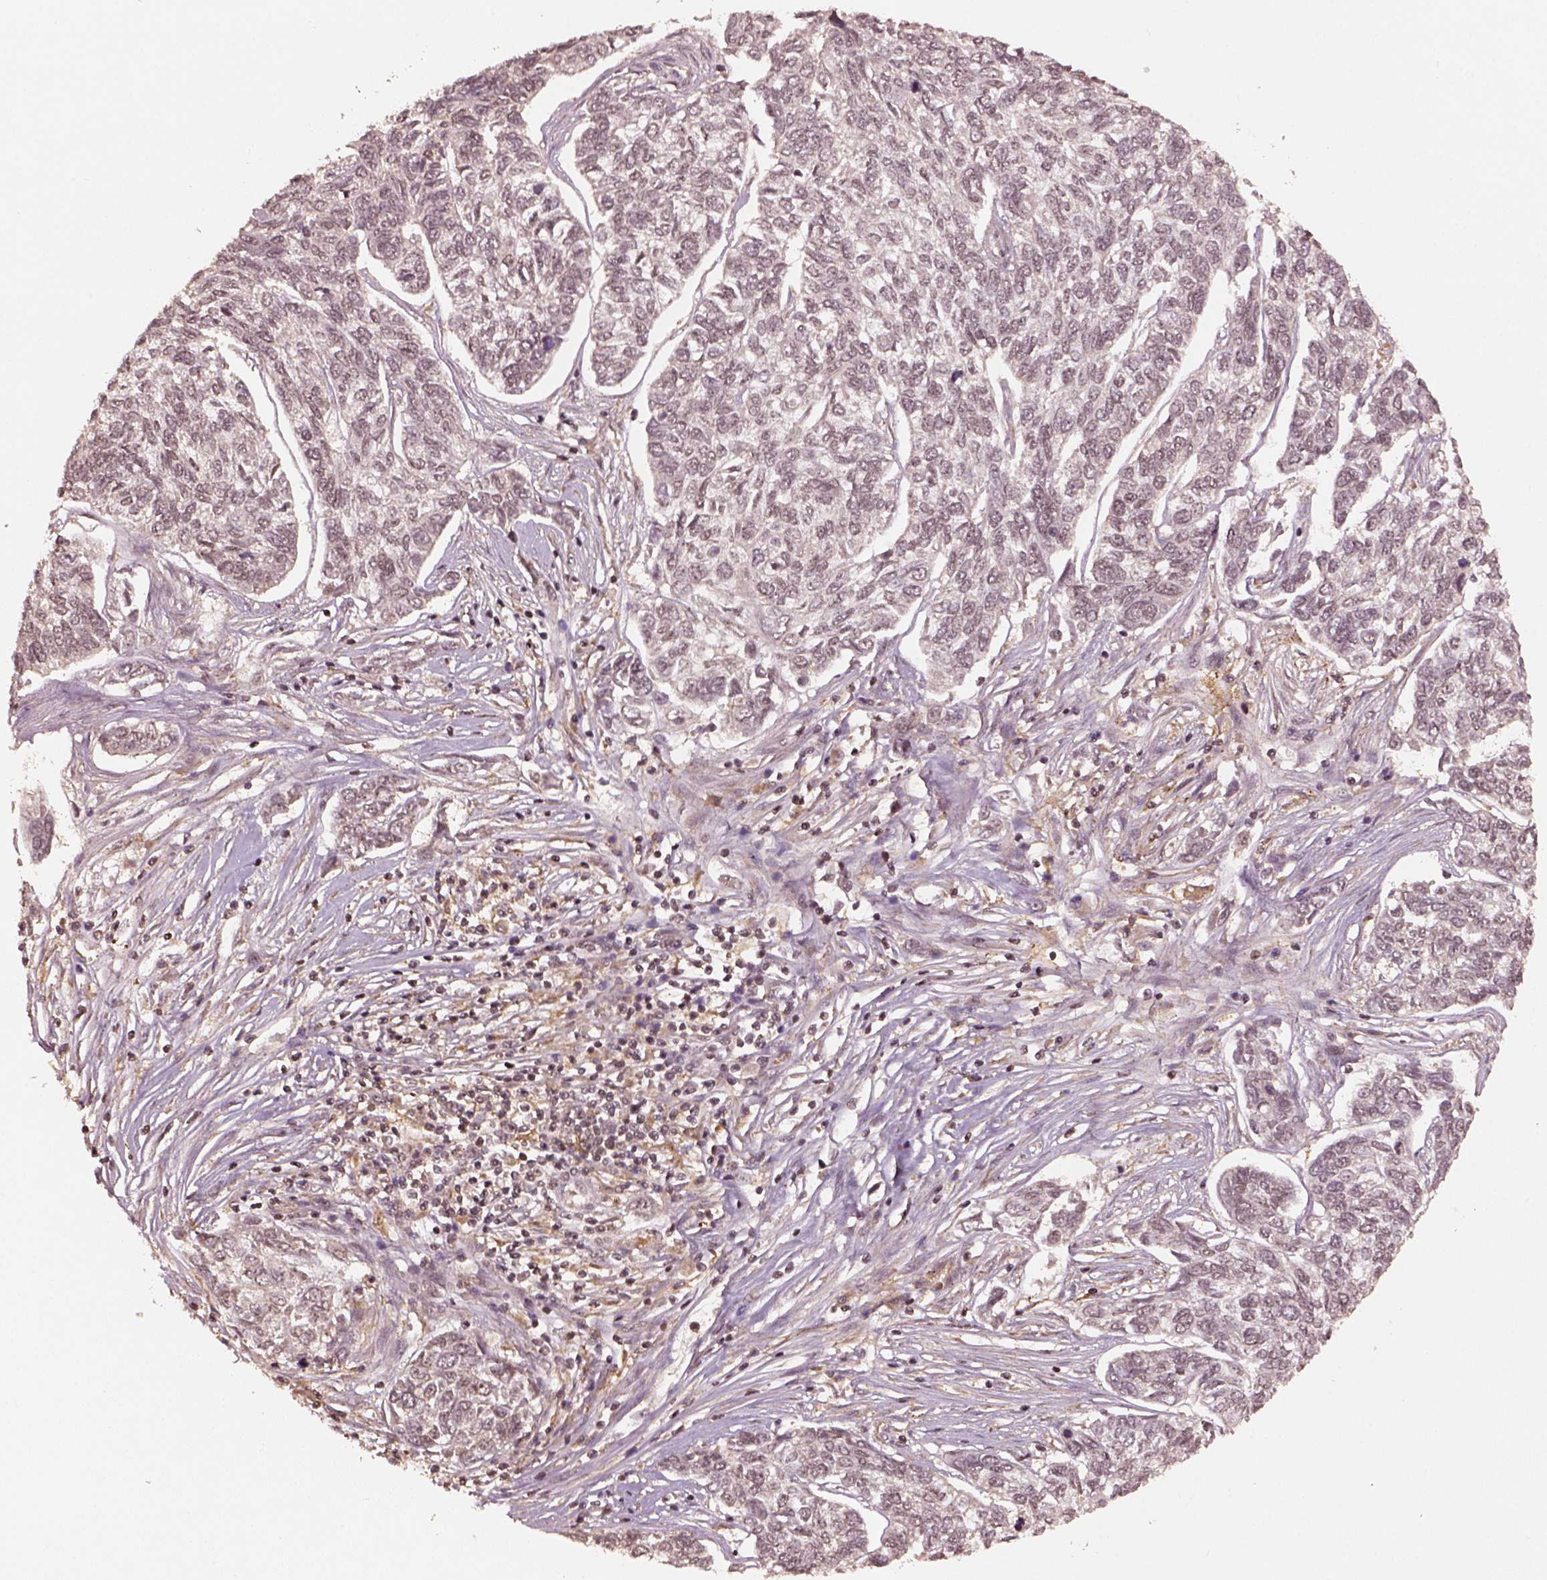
{"staining": {"intensity": "negative", "quantity": "none", "location": "none"}, "tissue": "skin cancer", "cell_type": "Tumor cells", "image_type": "cancer", "snomed": [{"axis": "morphology", "description": "Basal cell carcinoma"}, {"axis": "topography", "description": "Skin"}], "caption": "The micrograph exhibits no significant positivity in tumor cells of skin basal cell carcinoma.", "gene": "BRD9", "patient": {"sex": "female", "age": 65}}